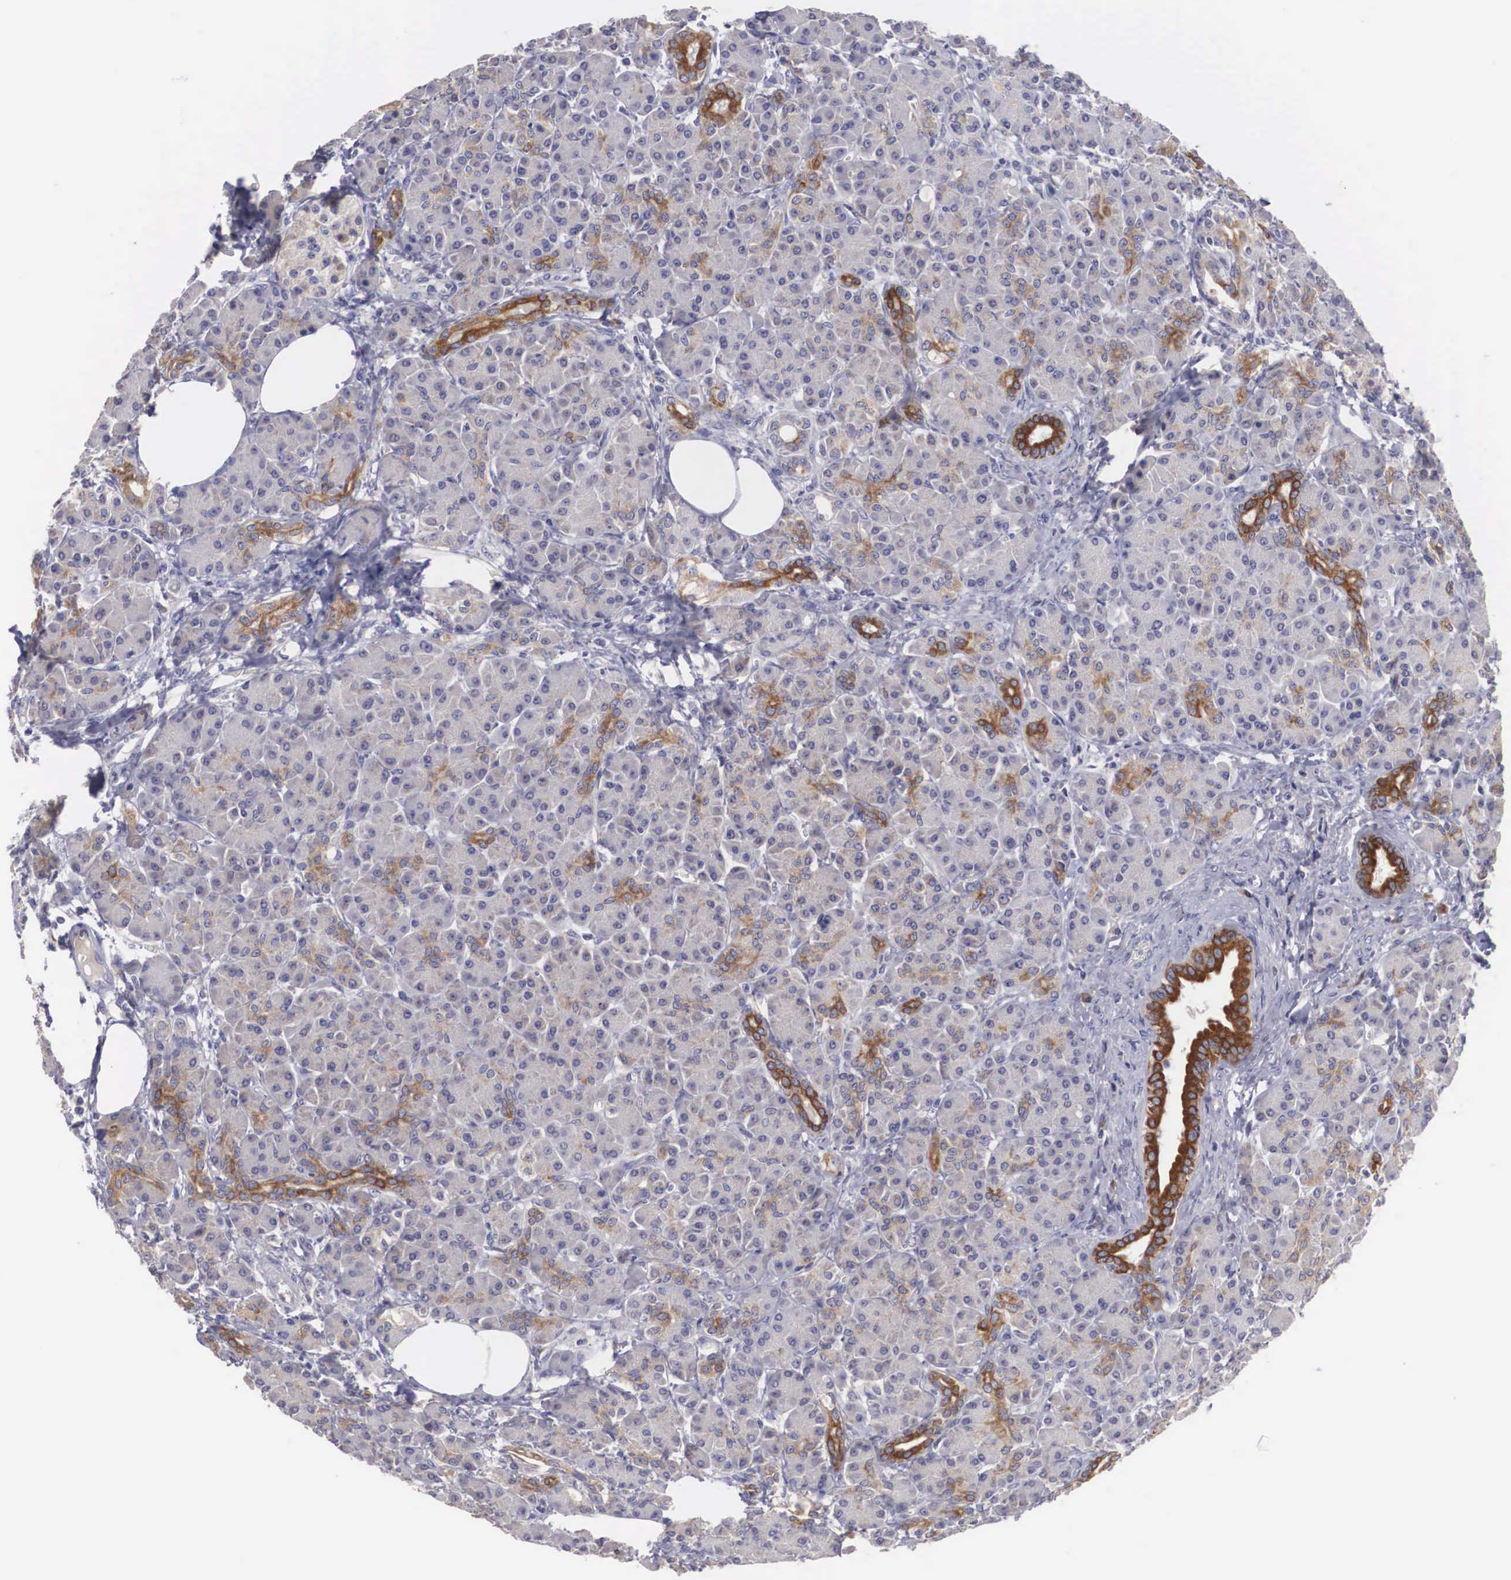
{"staining": {"intensity": "strong", "quantity": "<25%", "location": "cytoplasmic/membranous"}, "tissue": "pancreas", "cell_type": "Exocrine glandular cells", "image_type": "normal", "snomed": [{"axis": "morphology", "description": "Normal tissue, NOS"}, {"axis": "topography", "description": "Pancreas"}], "caption": "Pancreas stained with IHC demonstrates strong cytoplasmic/membranous expression in about <25% of exocrine glandular cells.", "gene": "NREP", "patient": {"sex": "female", "age": 73}}